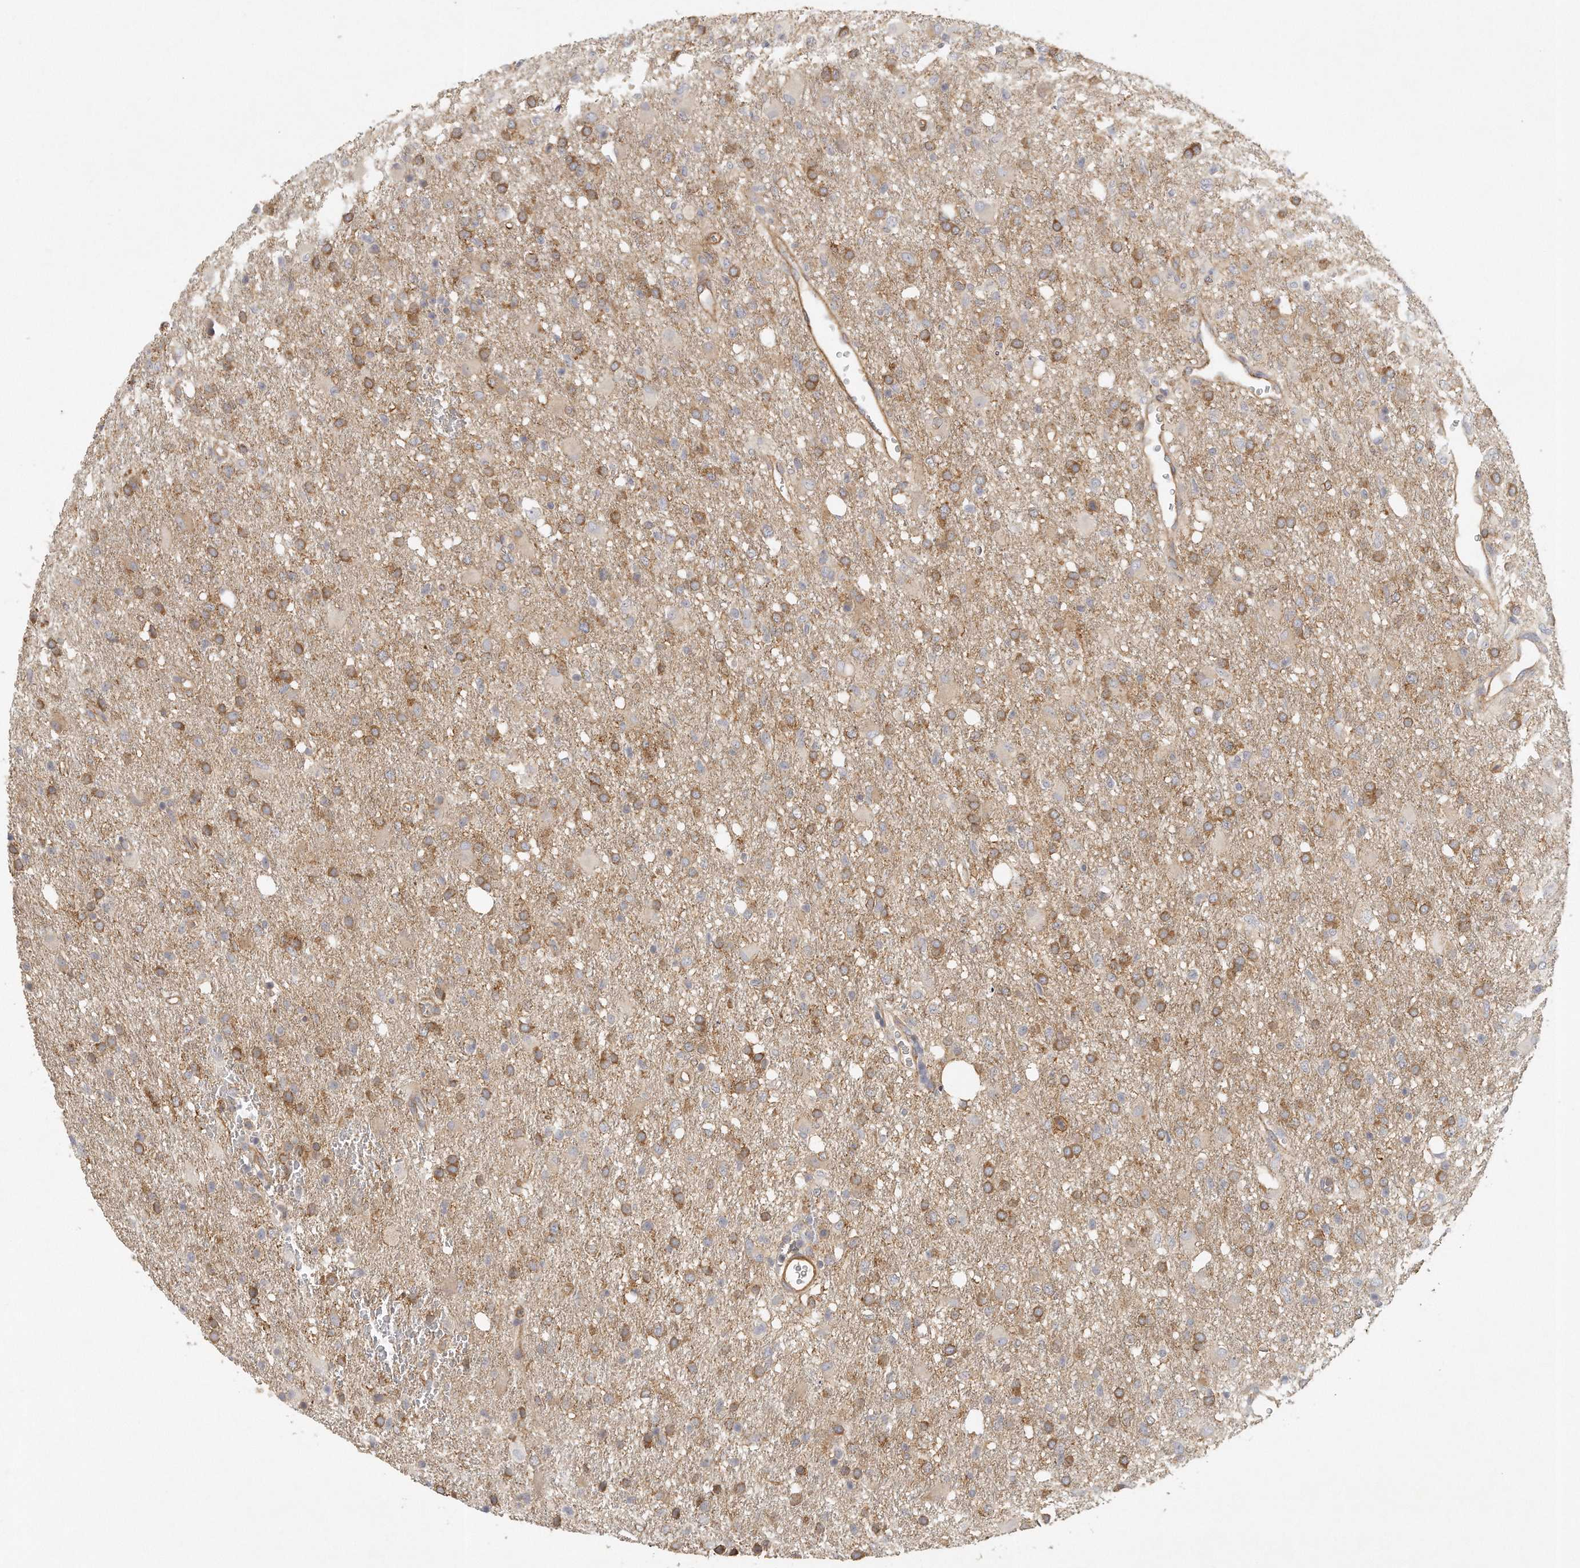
{"staining": {"intensity": "moderate", "quantity": ">75%", "location": "cytoplasmic/membranous"}, "tissue": "glioma", "cell_type": "Tumor cells", "image_type": "cancer", "snomed": [{"axis": "morphology", "description": "Glioma, malignant, High grade"}, {"axis": "topography", "description": "Brain"}], "caption": "IHC photomicrograph of neoplastic tissue: human malignant glioma (high-grade) stained using IHC demonstrates medium levels of moderate protein expression localized specifically in the cytoplasmic/membranous of tumor cells, appearing as a cytoplasmic/membranous brown color.", "gene": "MTERF4", "patient": {"sex": "female", "age": 57}}